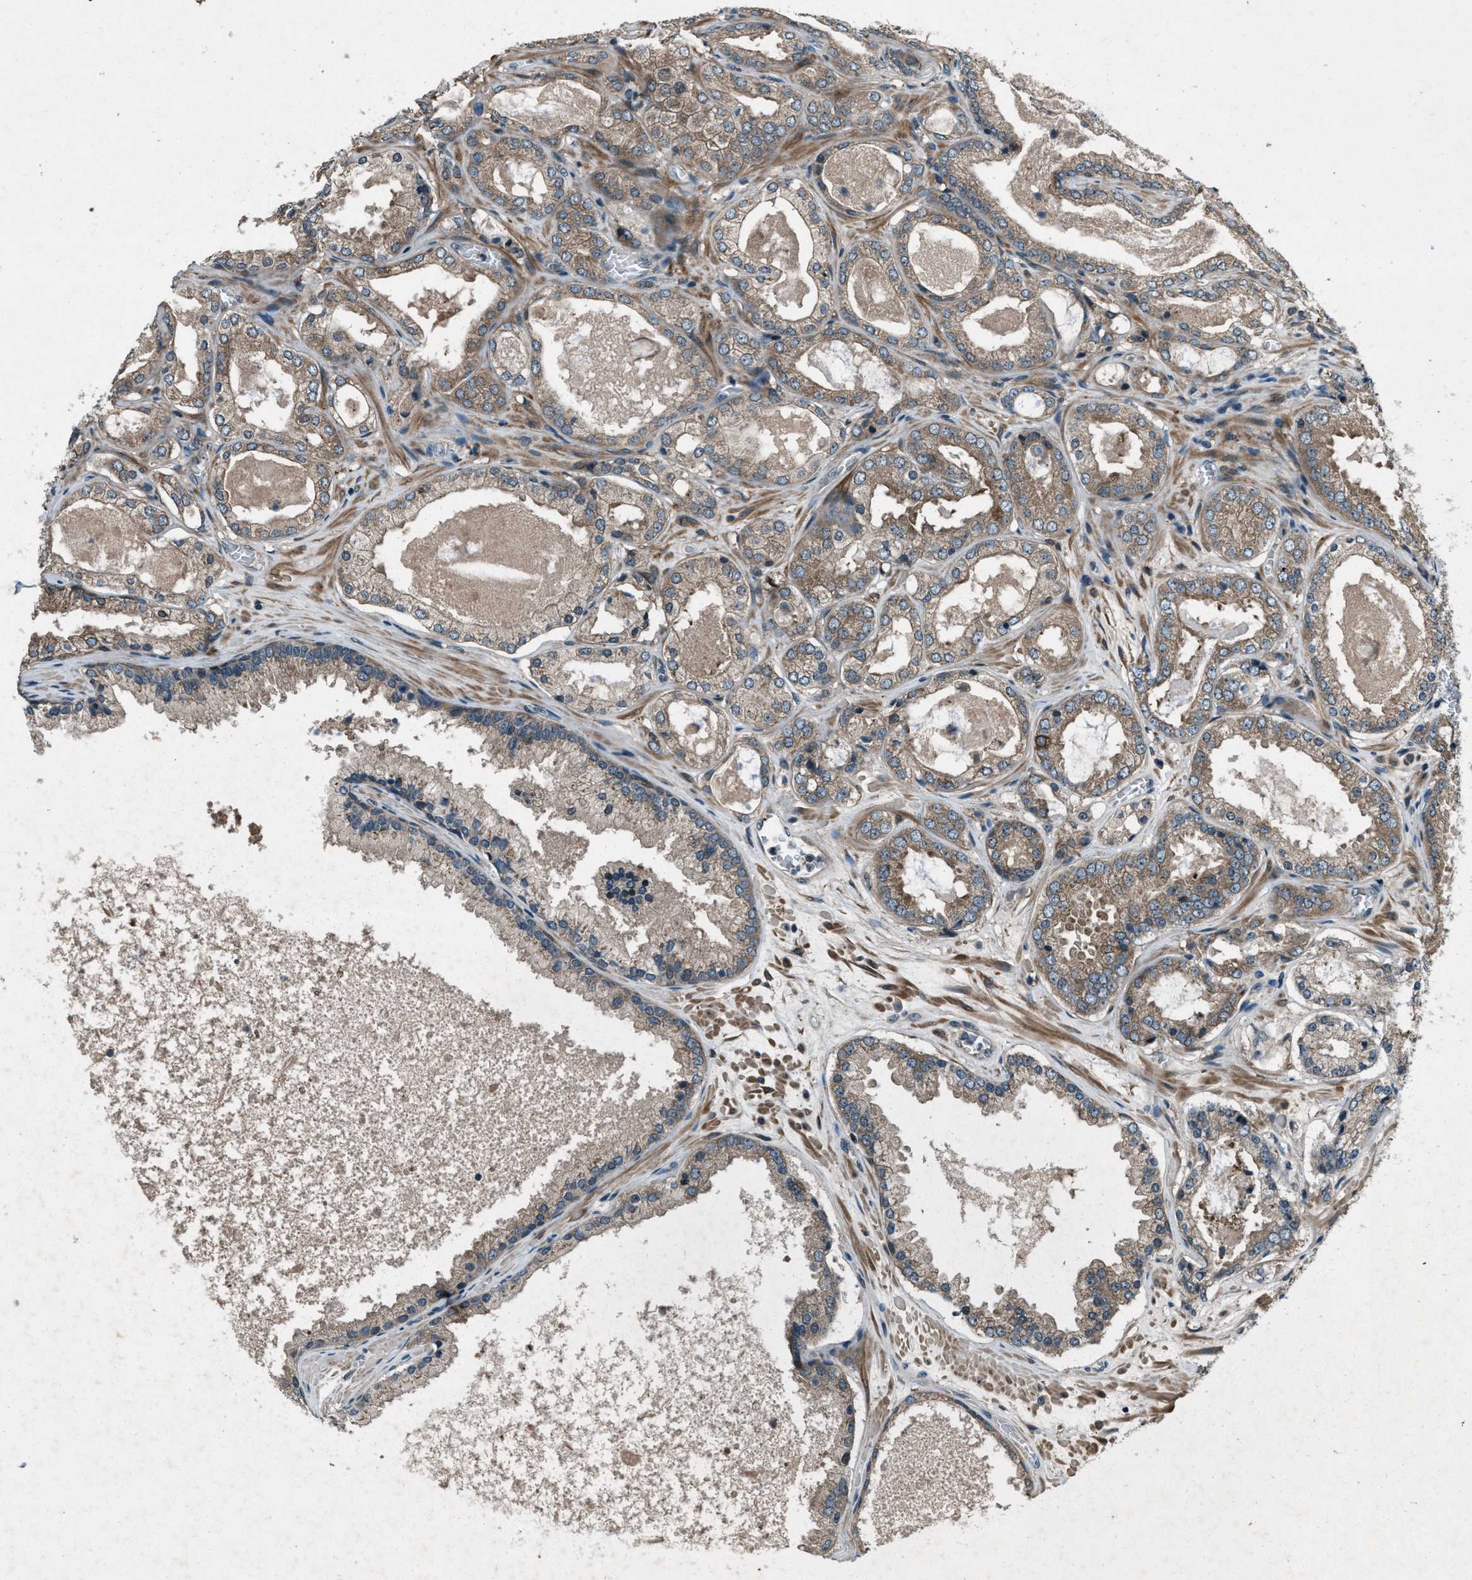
{"staining": {"intensity": "moderate", "quantity": ">75%", "location": "cytoplasmic/membranous"}, "tissue": "prostate cancer", "cell_type": "Tumor cells", "image_type": "cancer", "snomed": [{"axis": "morphology", "description": "Adenocarcinoma, High grade"}, {"axis": "topography", "description": "Prostate"}], "caption": "A brown stain highlights moderate cytoplasmic/membranous positivity of a protein in human prostate adenocarcinoma (high-grade) tumor cells.", "gene": "EPSTI1", "patient": {"sex": "male", "age": 65}}